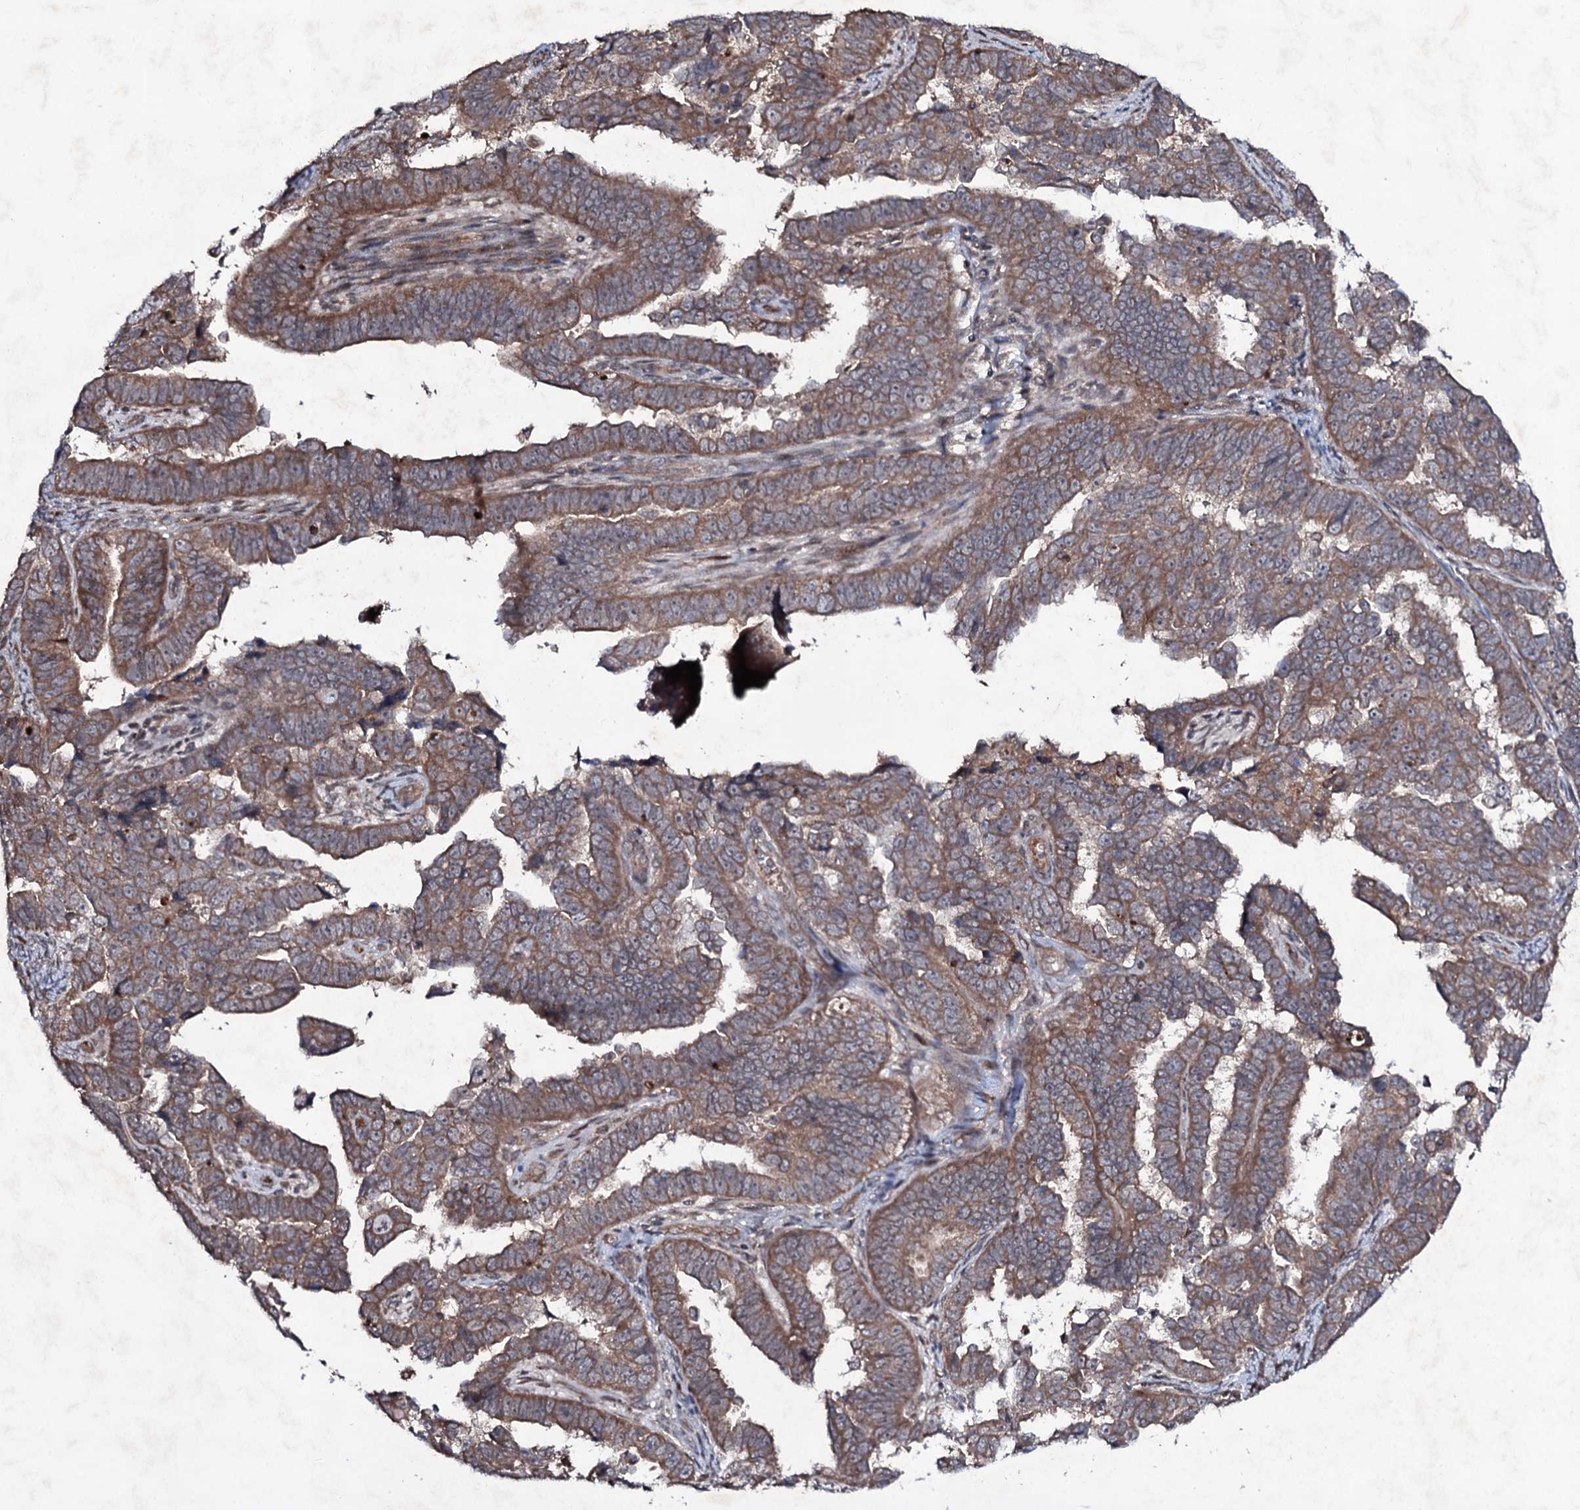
{"staining": {"intensity": "moderate", "quantity": ">75%", "location": "cytoplasmic/membranous"}, "tissue": "endometrial cancer", "cell_type": "Tumor cells", "image_type": "cancer", "snomed": [{"axis": "morphology", "description": "Adenocarcinoma, NOS"}, {"axis": "topography", "description": "Endometrium"}], "caption": "Human endometrial adenocarcinoma stained with a brown dye displays moderate cytoplasmic/membranous positive staining in approximately >75% of tumor cells.", "gene": "SNAP23", "patient": {"sex": "female", "age": 75}}